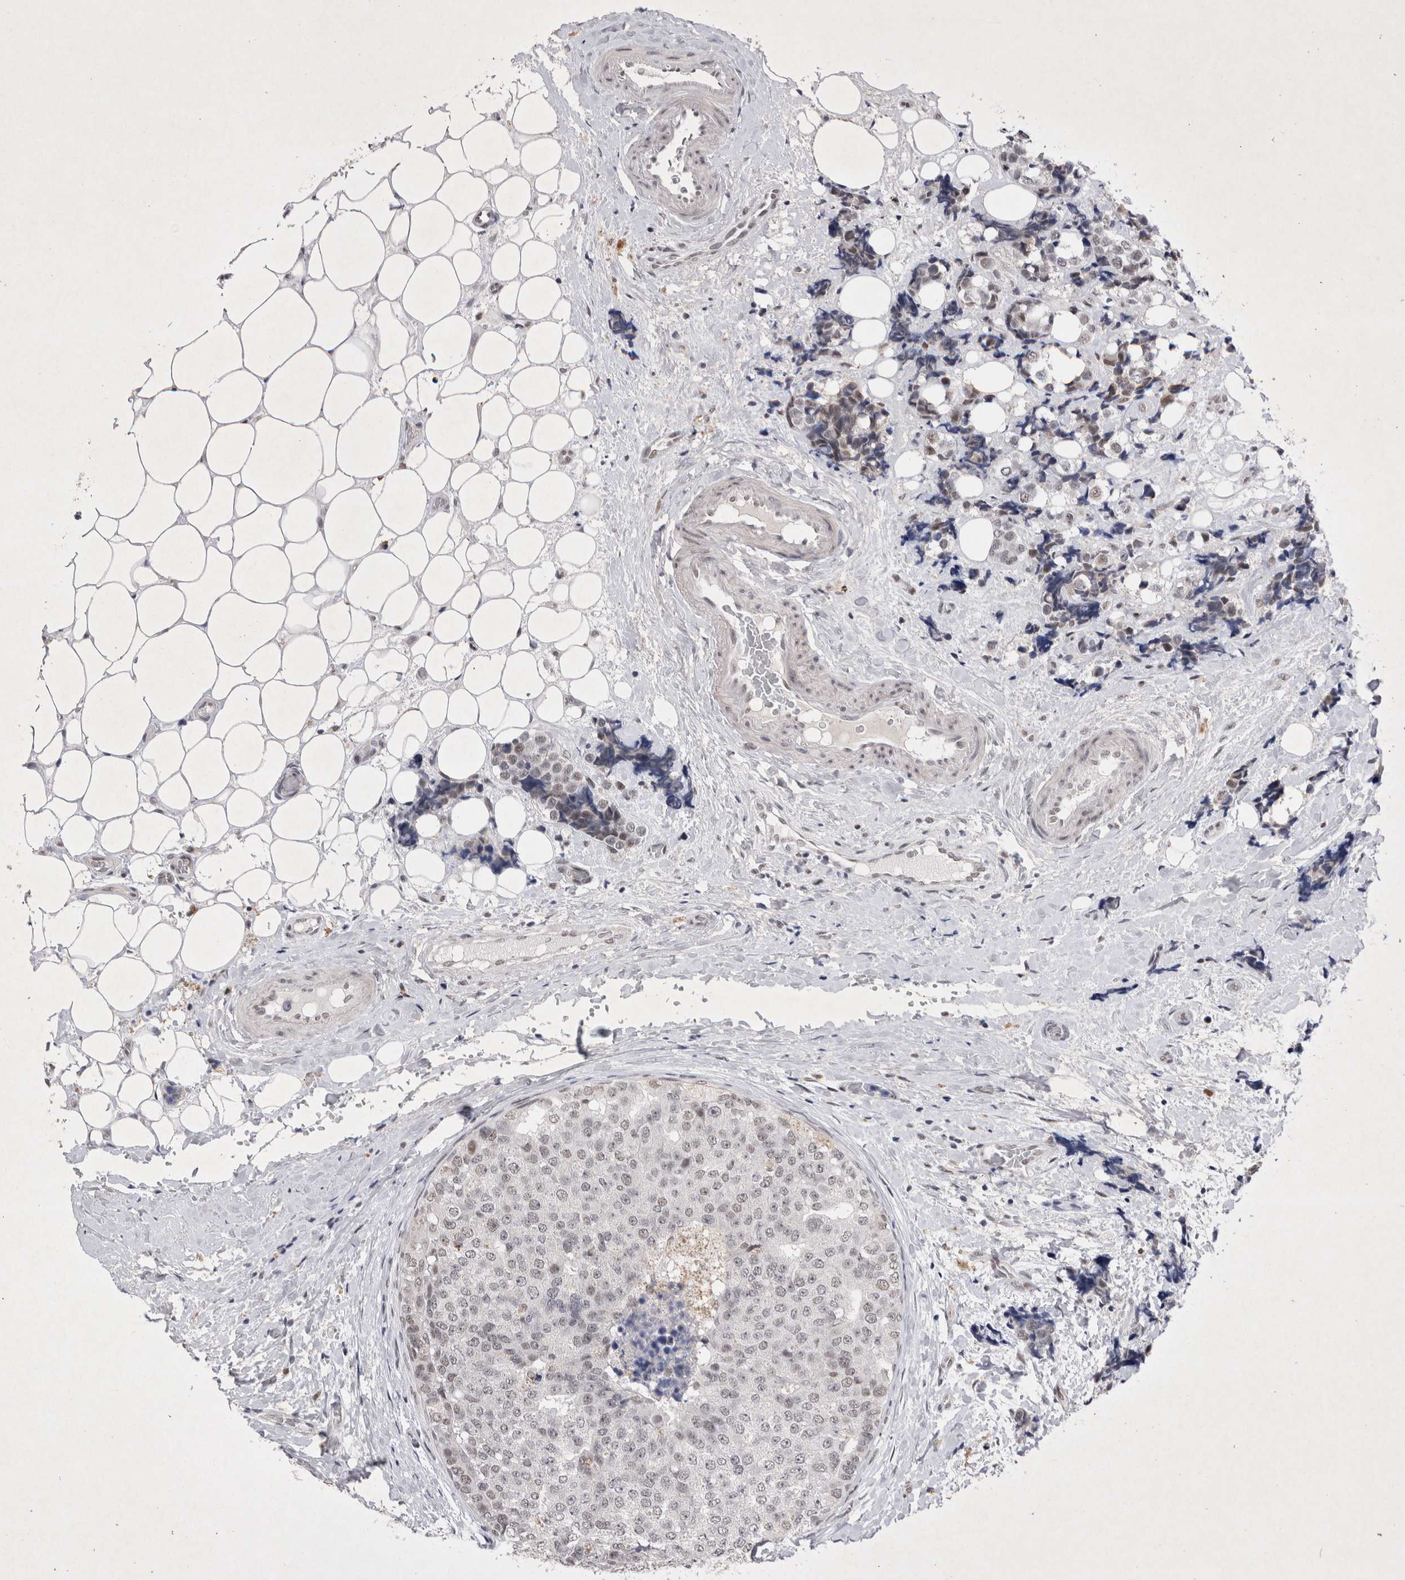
{"staining": {"intensity": "weak", "quantity": ">75%", "location": "nuclear"}, "tissue": "breast cancer", "cell_type": "Tumor cells", "image_type": "cancer", "snomed": [{"axis": "morphology", "description": "Normal tissue, NOS"}, {"axis": "morphology", "description": "Duct carcinoma"}, {"axis": "topography", "description": "Breast"}], "caption": "An image showing weak nuclear expression in approximately >75% of tumor cells in breast invasive ductal carcinoma, as visualized by brown immunohistochemical staining.", "gene": "RBM6", "patient": {"sex": "female", "age": 43}}